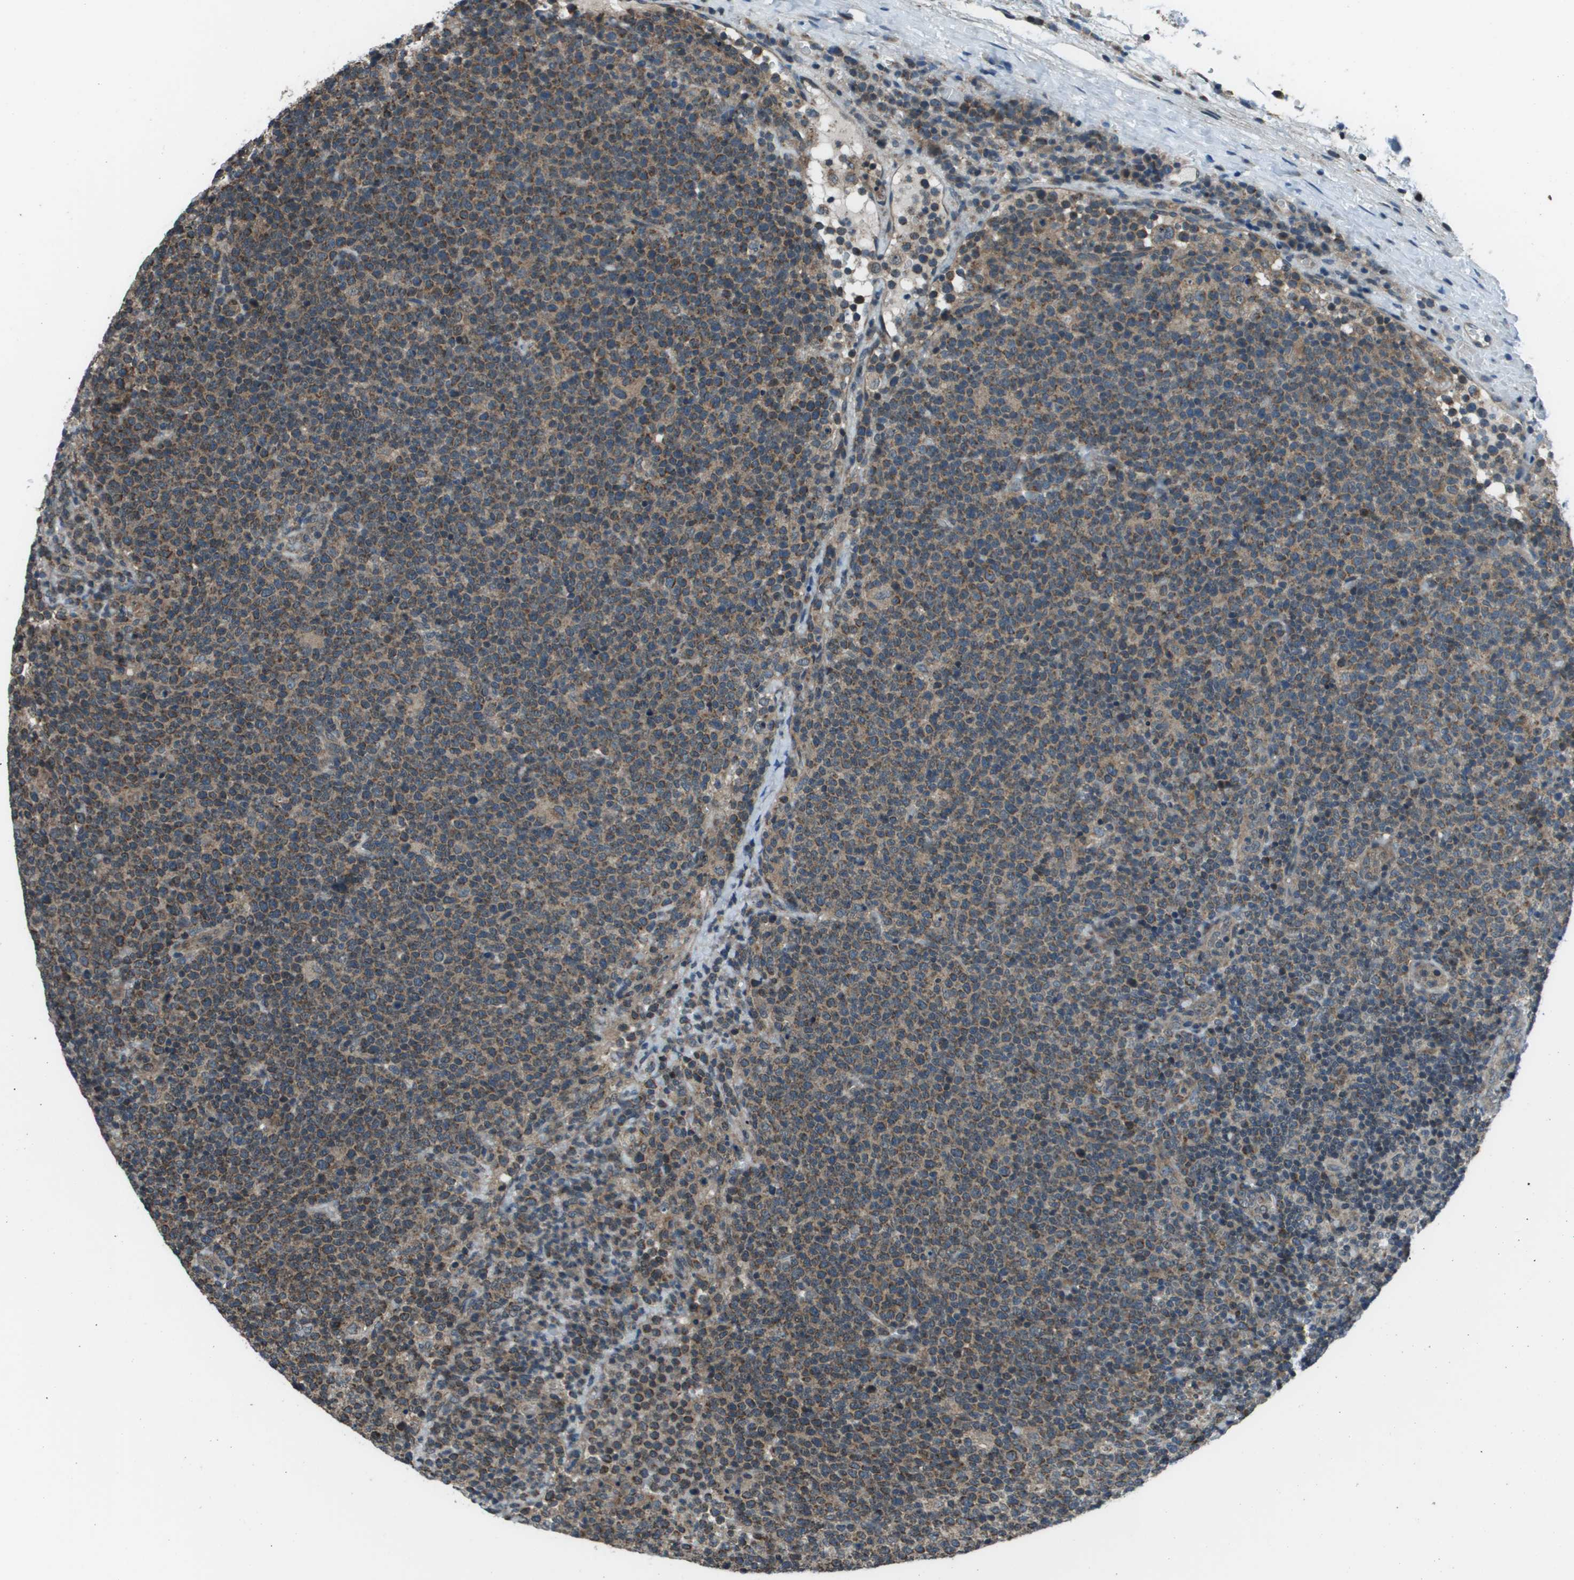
{"staining": {"intensity": "moderate", "quantity": ">75%", "location": "cytoplasmic/membranous"}, "tissue": "lymphoma", "cell_type": "Tumor cells", "image_type": "cancer", "snomed": [{"axis": "morphology", "description": "Malignant lymphoma, non-Hodgkin's type, High grade"}, {"axis": "topography", "description": "Lymph node"}], "caption": "Brown immunohistochemical staining in malignant lymphoma, non-Hodgkin's type (high-grade) exhibits moderate cytoplasmic/membranous positivity in approximately >75% of tumor cells.", "gene": "PPFIA1", "patient": {"sex": "male", "age": 61}}